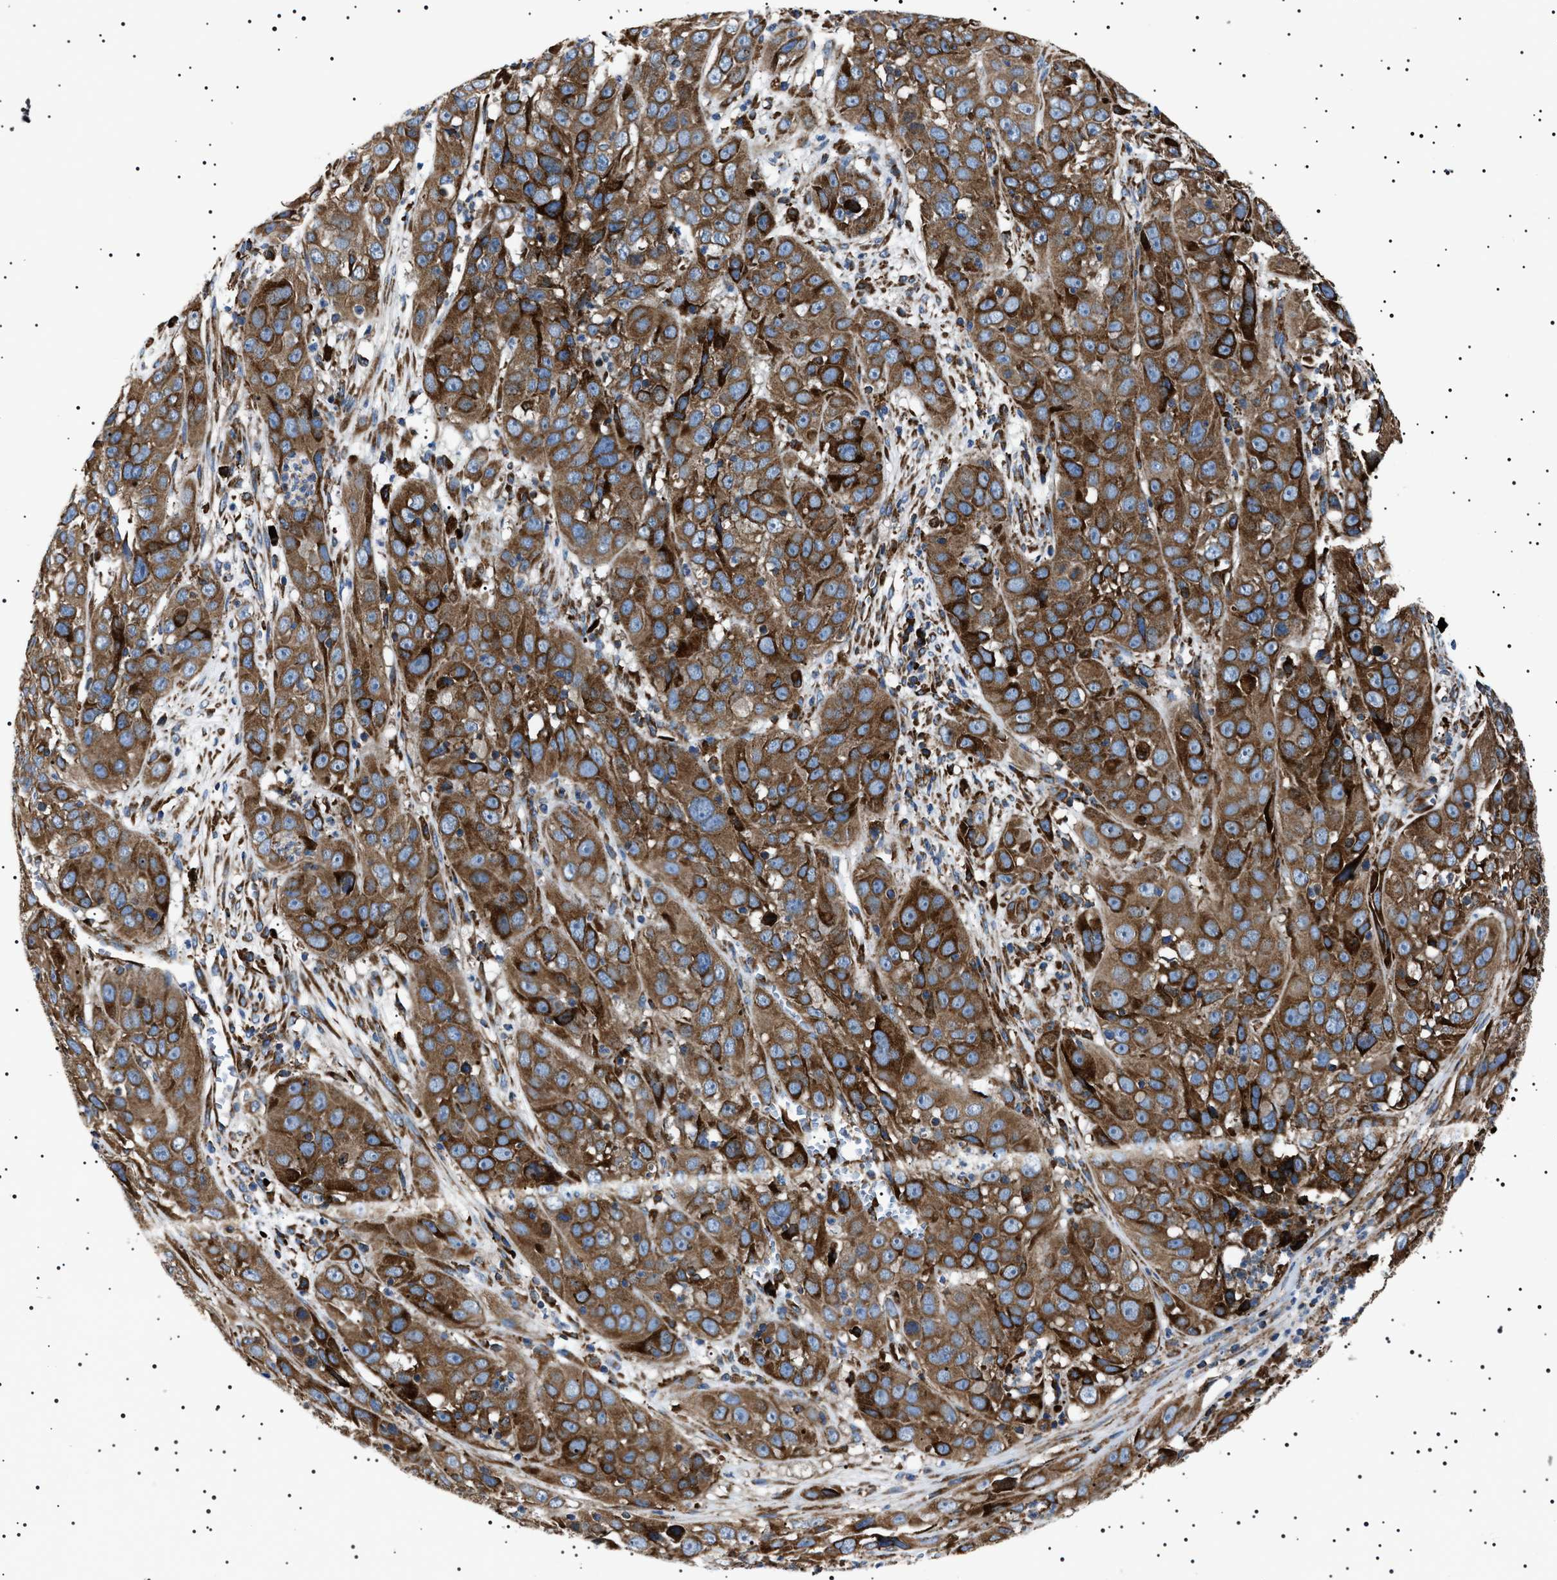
{"staining": {"intensity": "strong", "quantity": ">75%", "location": "cytoplasmic/membranous"}, "tissue": "cervical cancer", "cell_type": "Tumor cells", "image_type": "cancer", "snomed": [{"axis": "morphology", "description": "Squamous cell carcinoma, NOS"}, {"axis": "topography", "description": "Cervix"}], "caption": "Cervical cancer (squamous cell carcinoma) tissue demonstrates strong cytoplasmic/membranous expression in about >75% of tumor cells, visualized by immunohistochemistry.", "gene": "TOP1MT", "patient": {"sex": "female", "age": 32}}